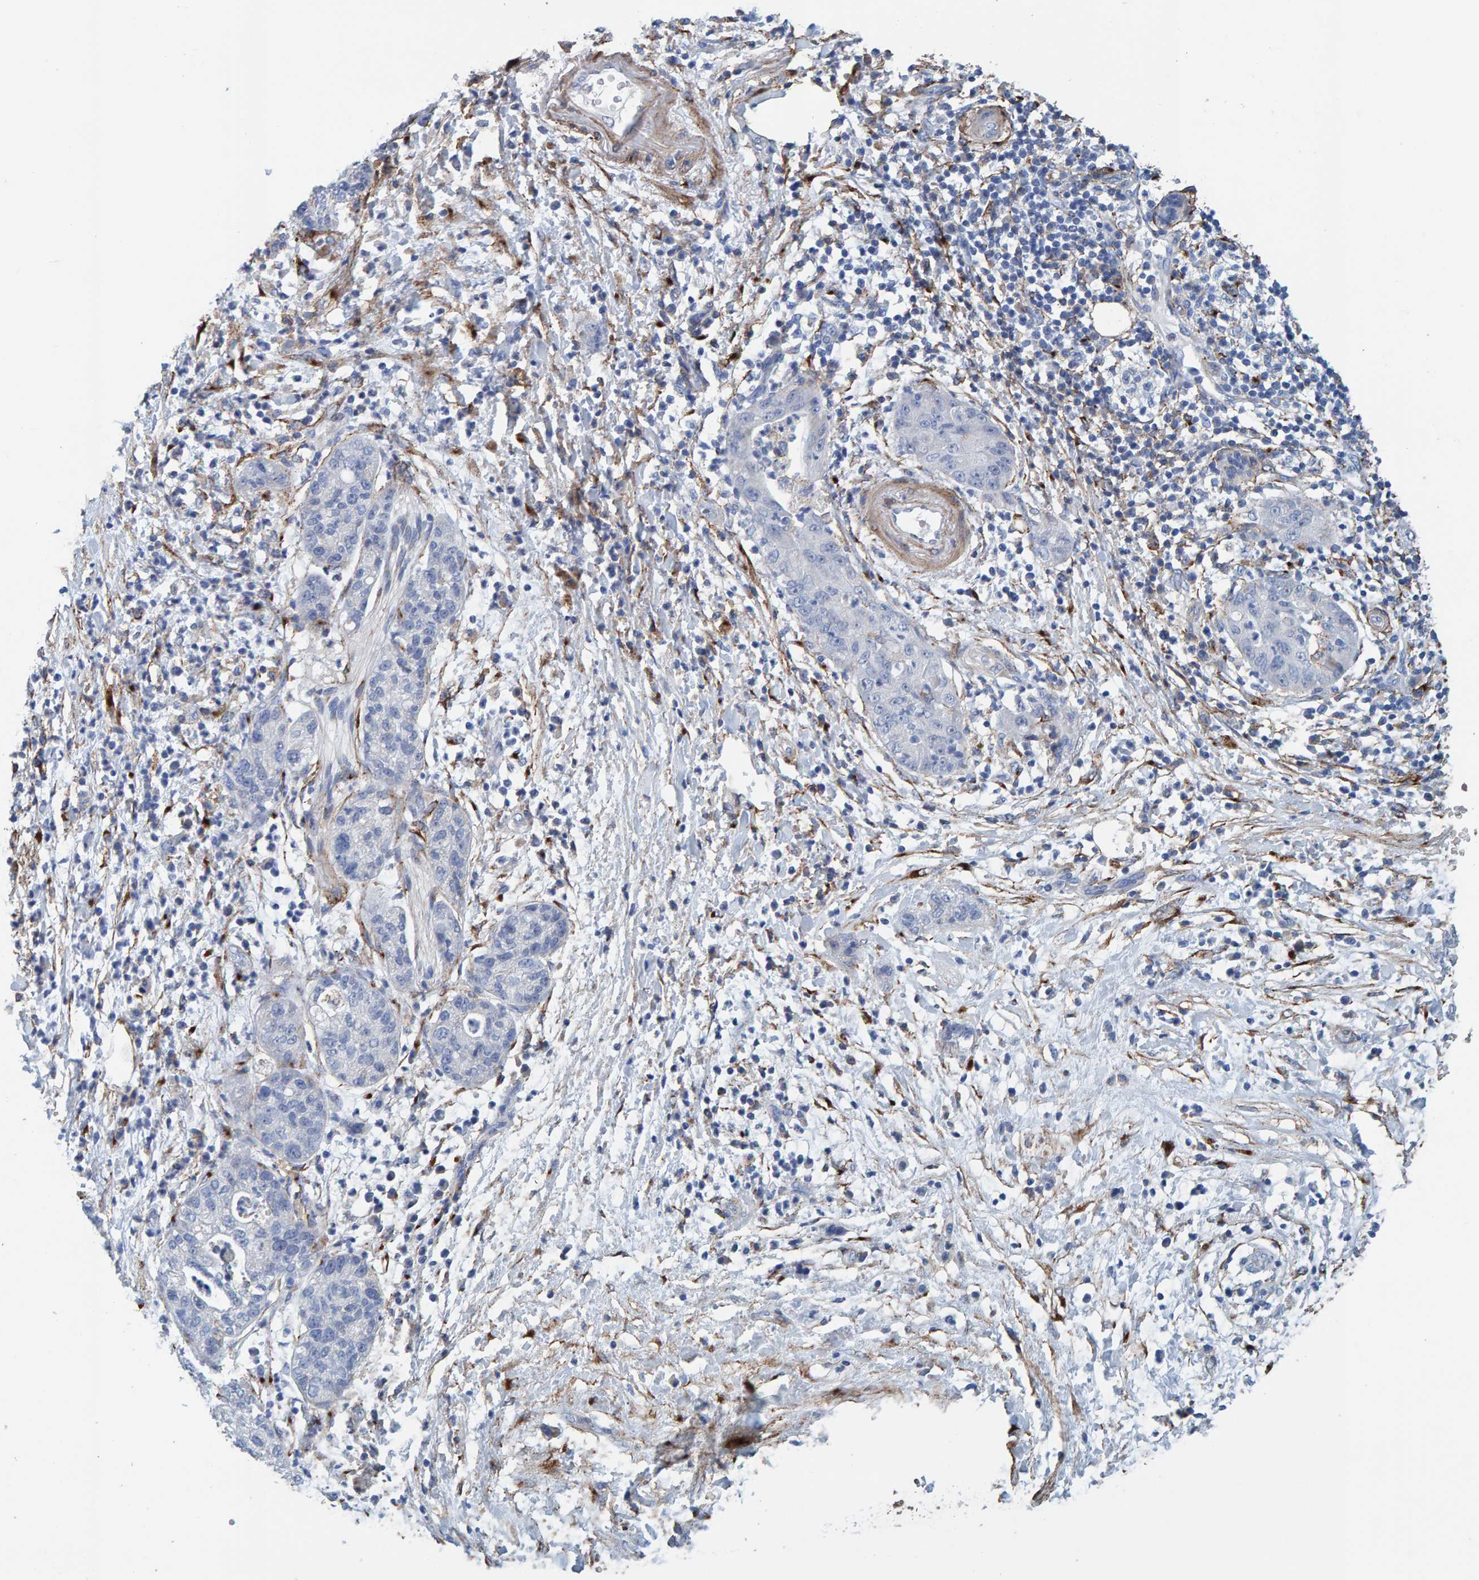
{"staining": {"intensity": "negative", "quantity": "none", "location": "none"}, "tissue": "pancreatic cancer", "cell_type": "Tumor cells", "image_type": "cancer", "snomed": [{"axis": "morphology", "description": "Adenocarcinoma, NOS"}, {"axis": "topography", "description": "Pancreas"}], "caption": "This image is of pancreatic cancer (adenocarcinoma) stained with immunohistochemistry (IHC) to label a protein in brown with the nuclei are counter-stained blue. There is no staining in tumor cells. (DAB (3,3'-diaminobenzidine) IHC visualized using brightfield microscopy, high magnification).", "gene": "LRP1", "patient": {"sex": "female", "age": 78}}